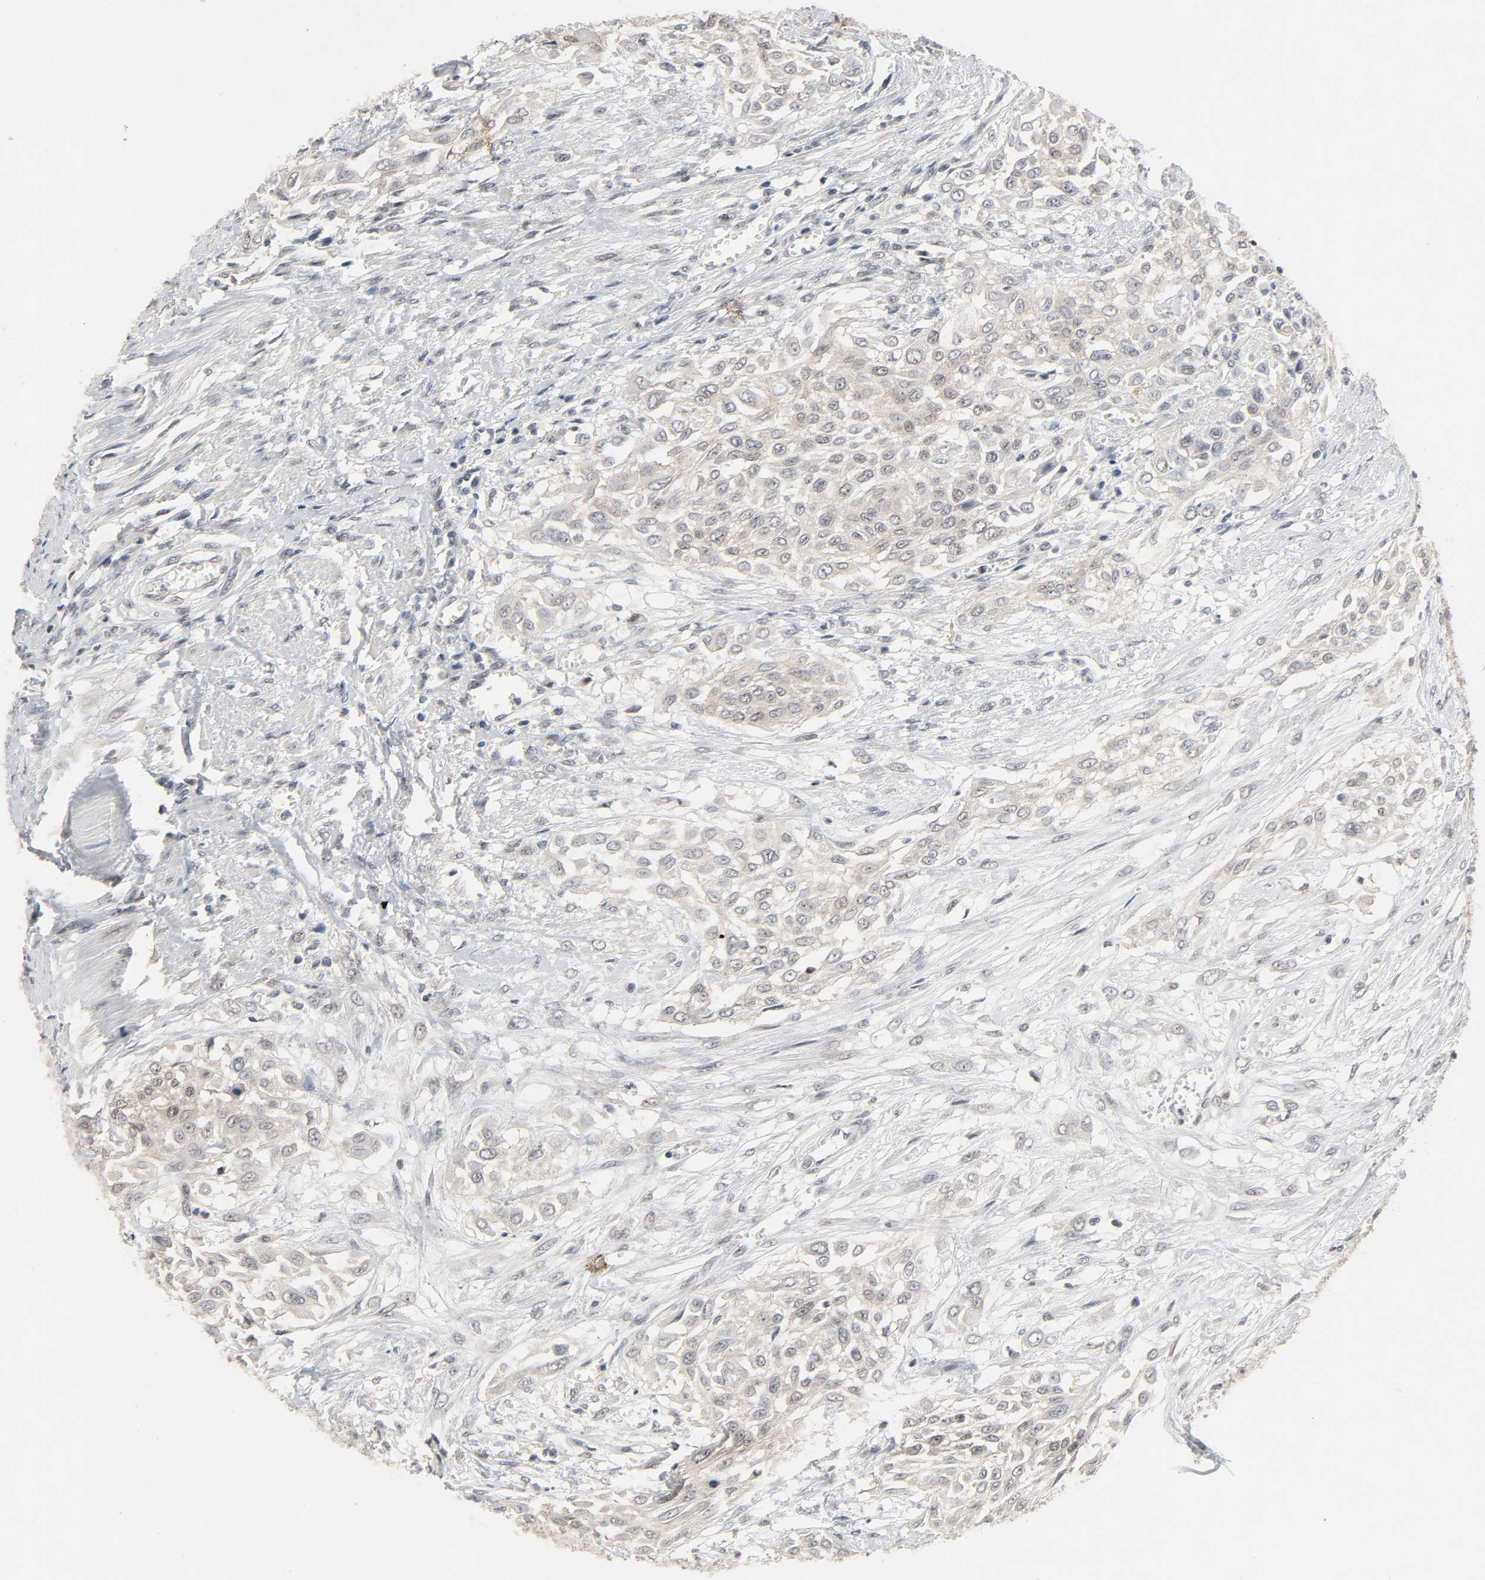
{"staining": {"intensity": "weak", "quantity": "25%-75%", "location": "cytoplasmic/membranous"}, "tissue": "urothelial cancer", "cell_type": "Tumor cells", "image_type": "cancer", "snomed": [{"axis": "morphology", "description": "Urothelial carcinoma, High grade"}, {"axis": "topography", "description": "Urinary bladder"}], "caption": "High-grade urothelial carcinoma stained with immunohistochemistry demonstrates weak cytoplasmic/membranous expression in about 25%-75% of tumor cells. (IHC, brightfield microscopy, high magnification).", "gene": "MAPKAPK5", "patient": {"sex": "male", "age": 57}}